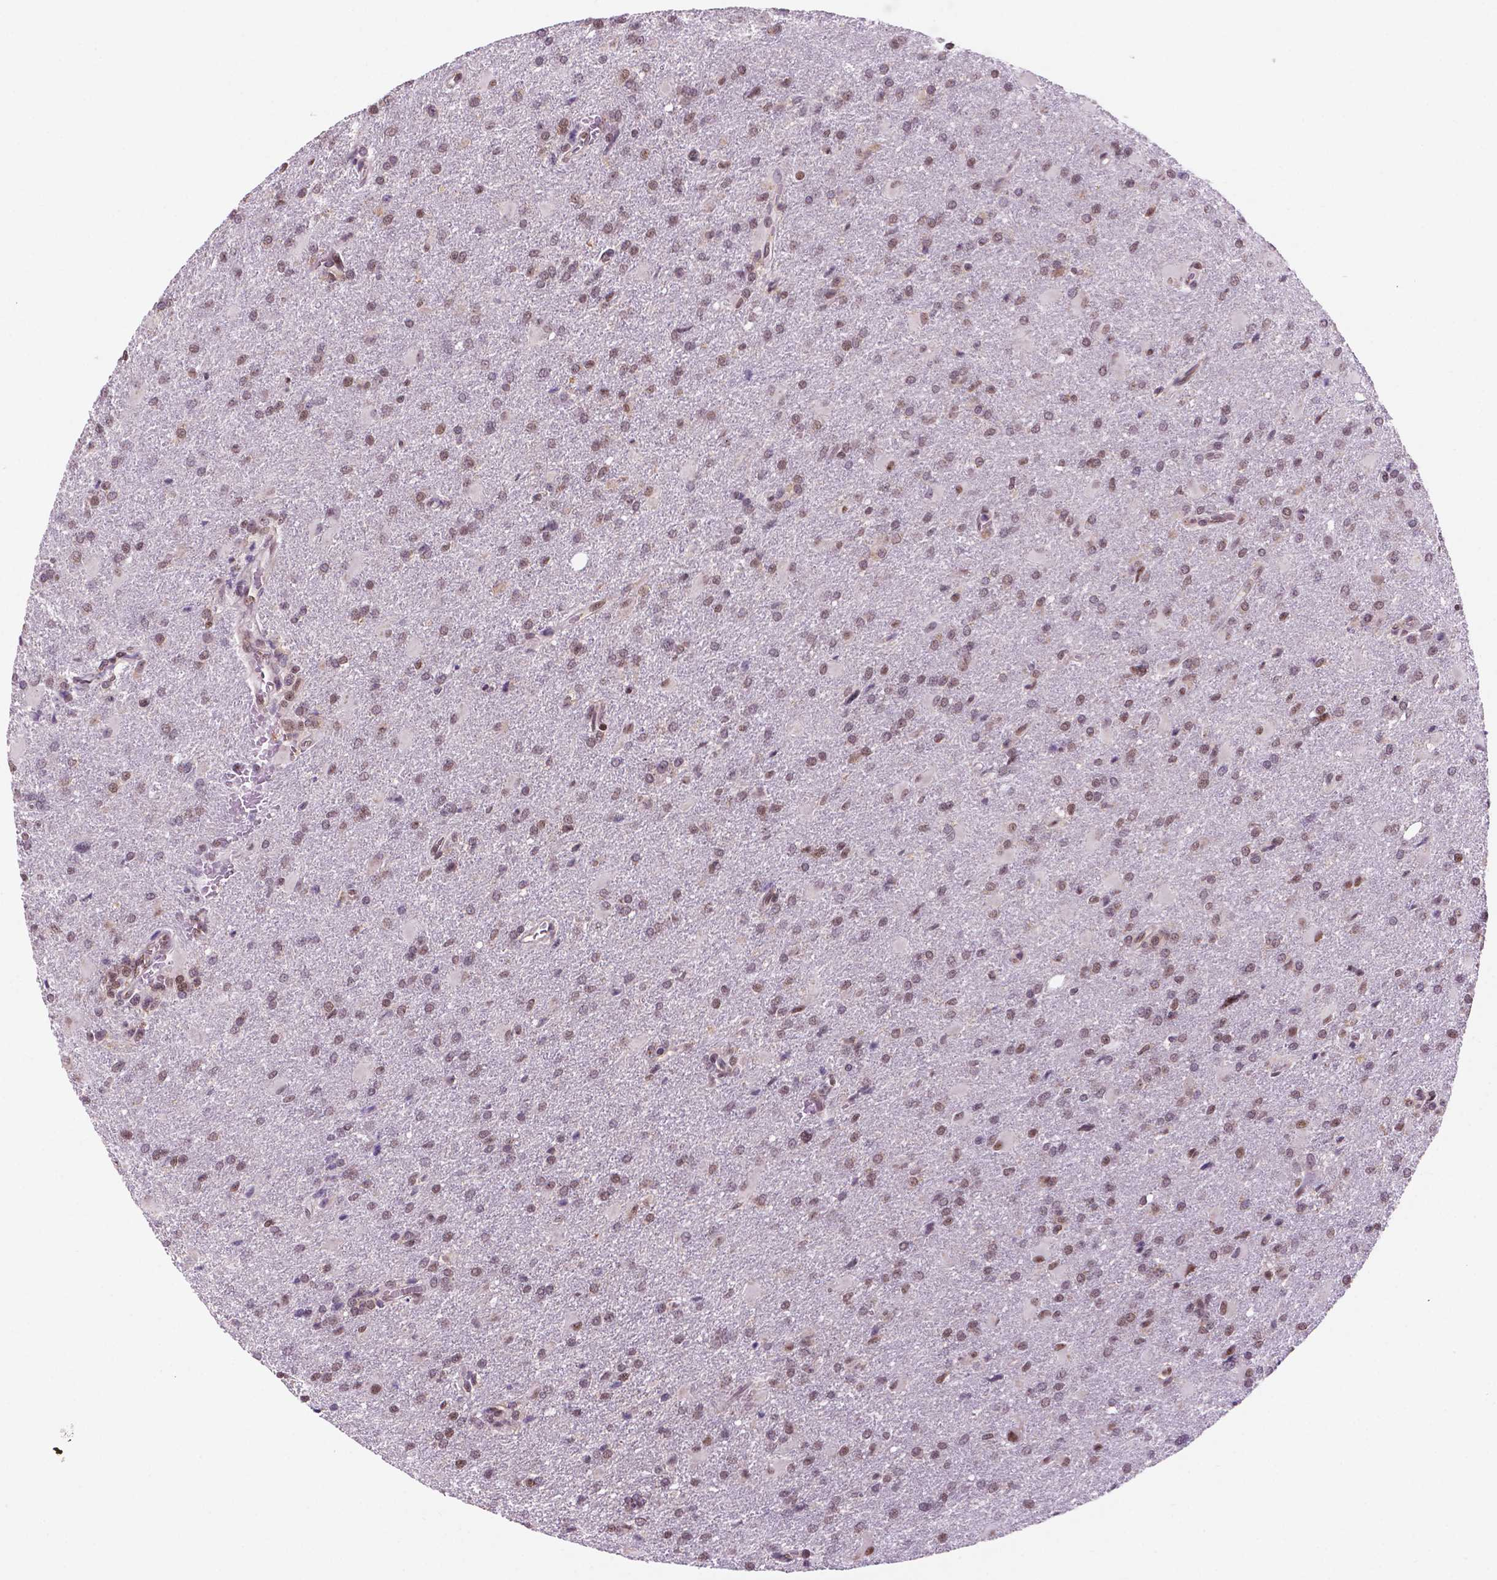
{"staining": {"intensity": "moderate", "quantity": "25%-75%", "location": "nuclear"}, "tissue": "glioma", "cell_type": "Tumor cells", "image_type": "cancer", "snomed": [{"axis": "morphology", "description": "Glioma, malignant, High grade"}, {"axis": "topography", "description": "Brain"}], "caption": "This micrograph demonstrates malignant glioma (high-grade) stained with immunohistochemistry (IHC) to label a protein in brown. The nuclear of tumor cells show moderate positivity for the protein. Nuclei are counter-stained blue.", "gene": "PER2", "patient": {"sex": "male", "age": 68}}